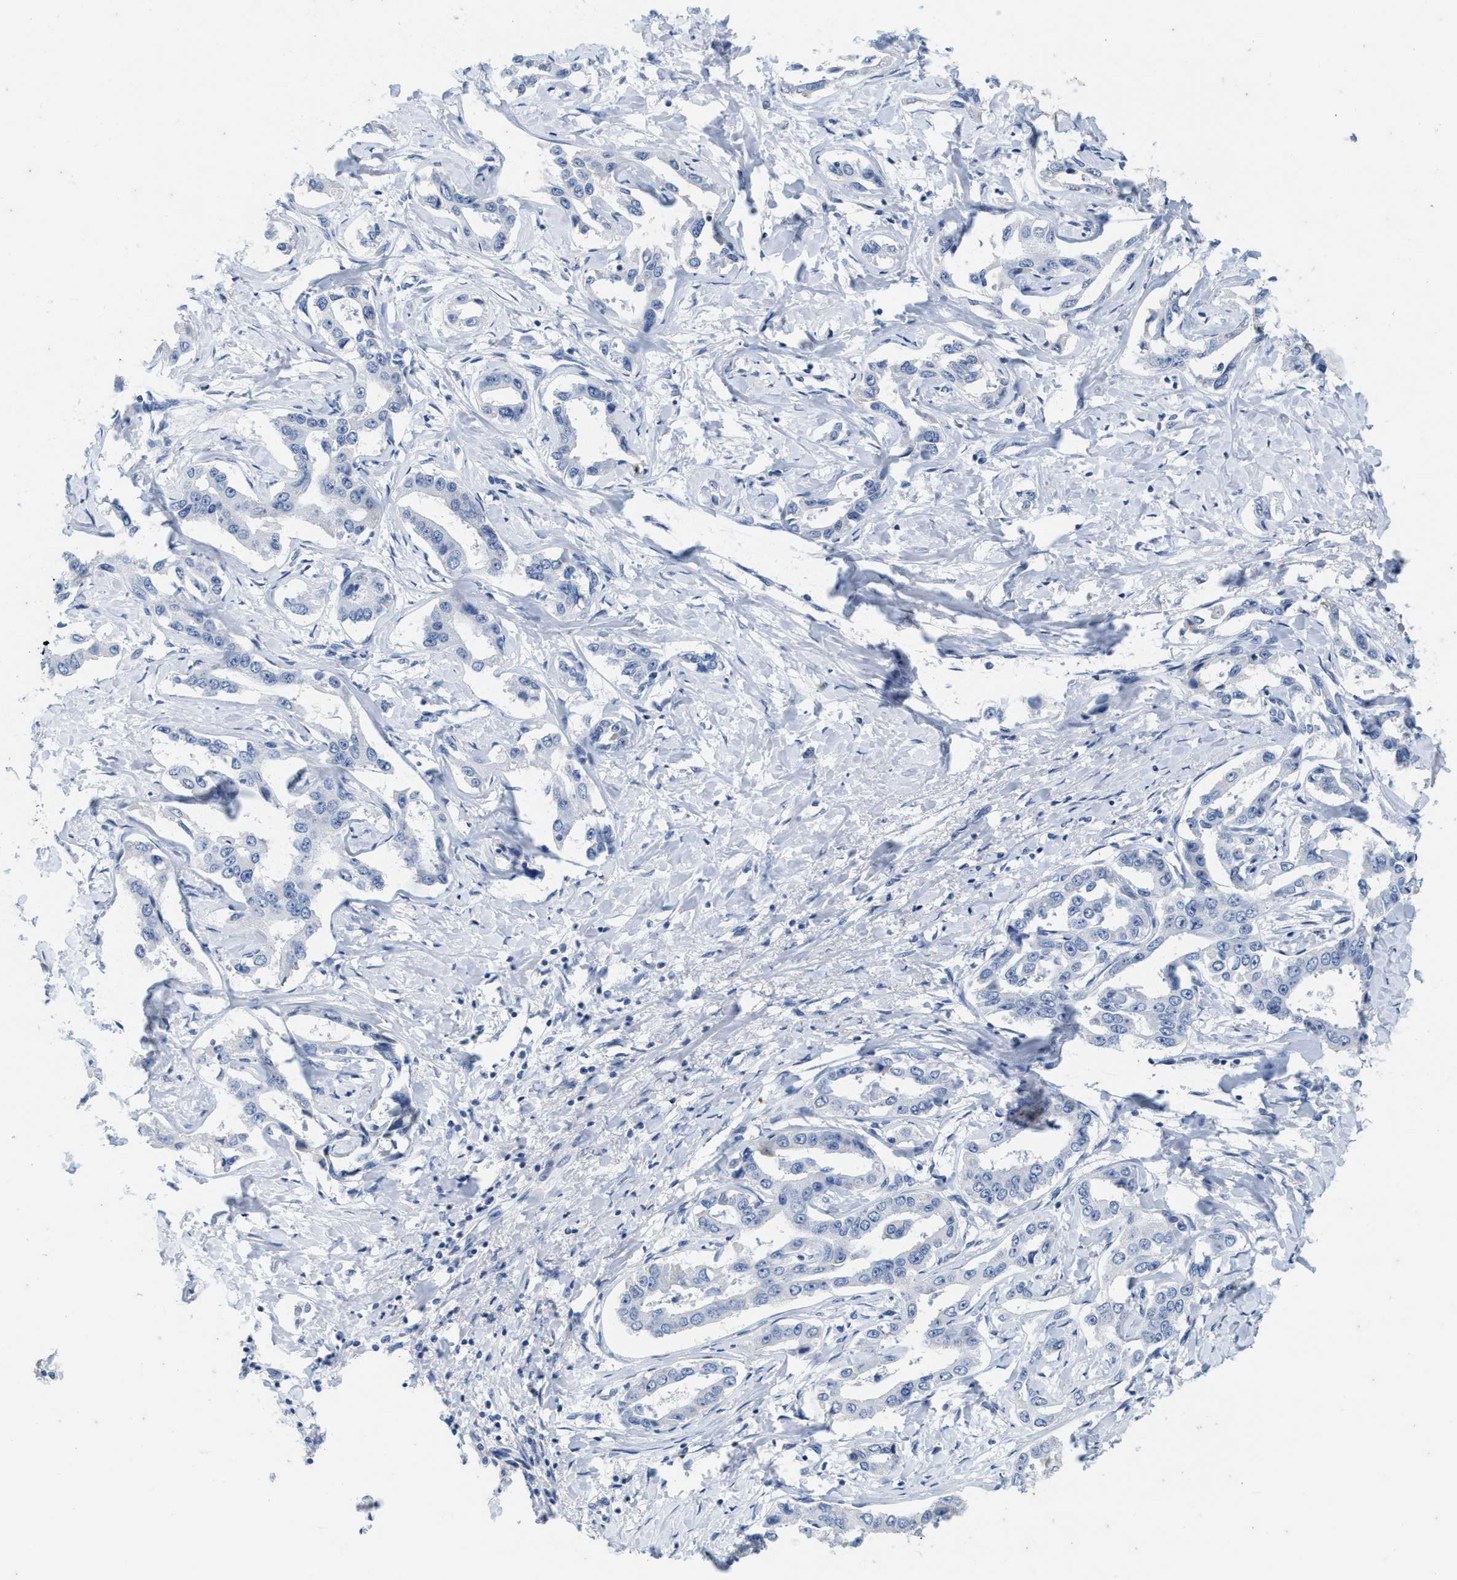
{"staining": {"intensity": "negative", "quantity": "none", "location": "none"}, "tissue": "liver cancer", "cell_type": "Tumor cells", "image_type": "cancer", "snomed": [{"axis": "morphology", "description": "Cholangiocarcinoma"}, {"axis": "topography", "description": "Liver"}], "caption": "This is an immunohistochemistry histopathology image of liver cancer. There is no staining in tumor cells.", "gene": "ABCB11", "patient": {"sex": "male", "age": 59}}